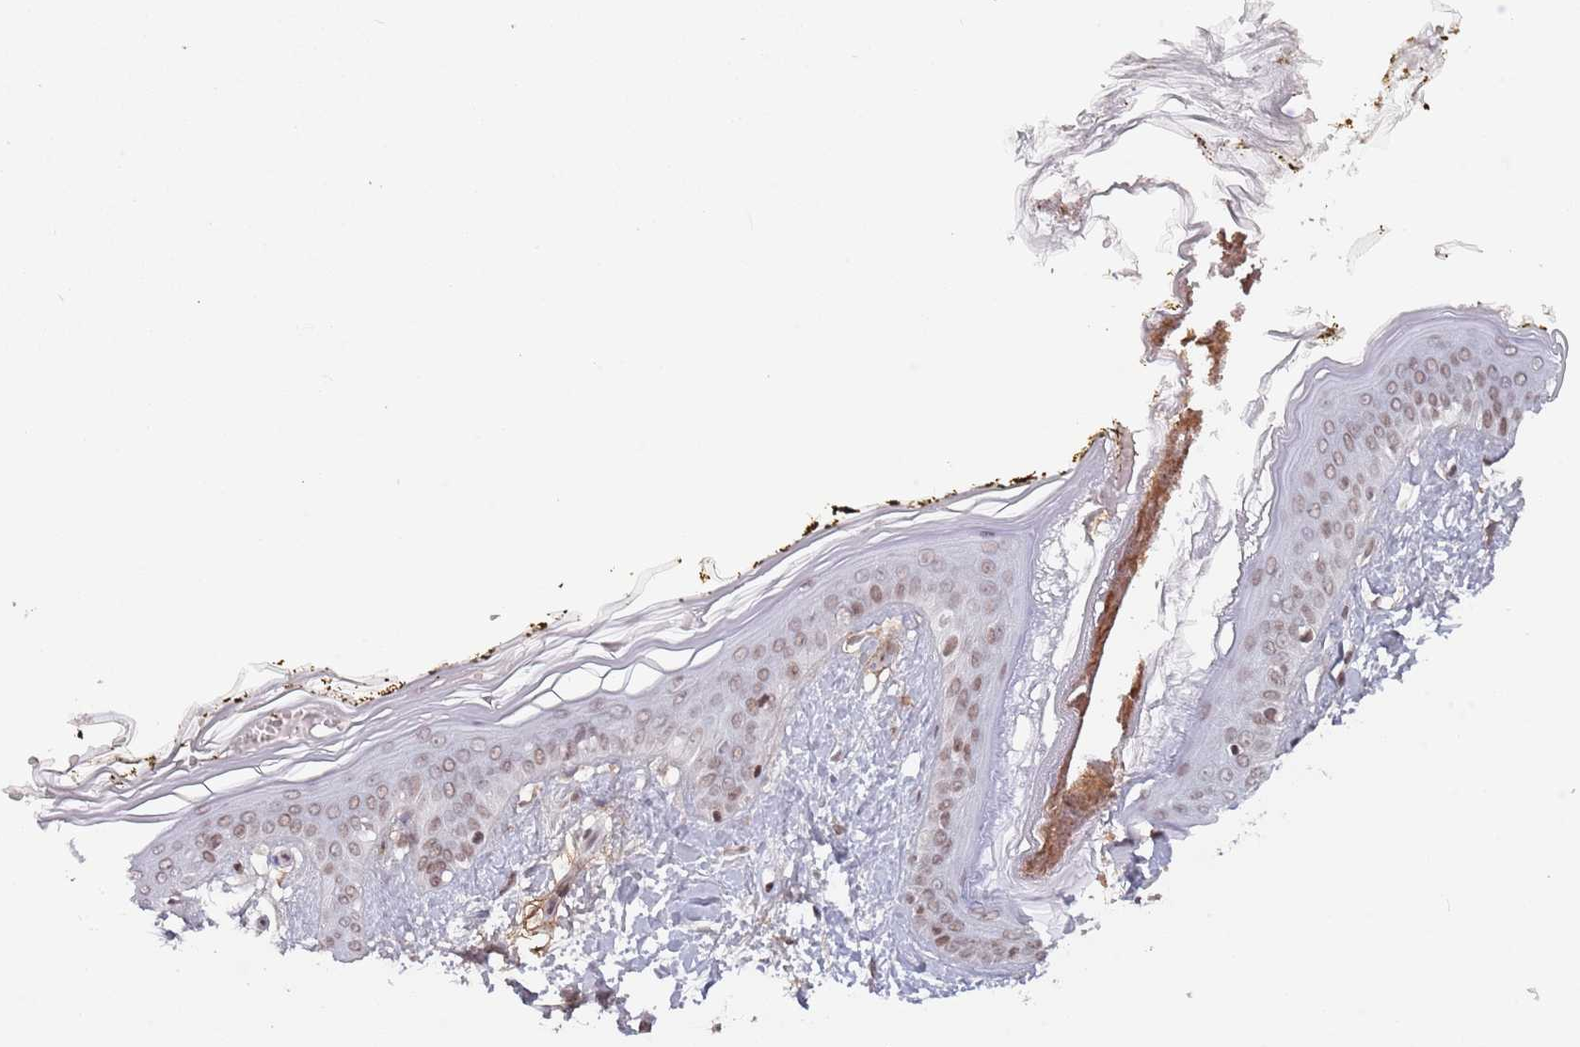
{"staining": {"intensity": "moderate", "quantity": ">75%", "location": "nuclear"}, "tissue": "skin", "cell_type": "Fibroblasts", "image_type": "normal", "snomed": [{"axis": "morphology", "description": "Normal tissue, NOS"}, {"axis": "topography", "description": "Skin"}], "caption": "Immunohistochemistry (IHC) (DAB (3,3'-diaminobenzidine)) staining of benign human skin shows moderate nuclear protein positivity in approximately >75% of fibroblasts. (Brightfield microscopy of DAB IHC at high magnification).", "gene": "SH3RF3", "patient": {"sex": "female", "age": 34}}